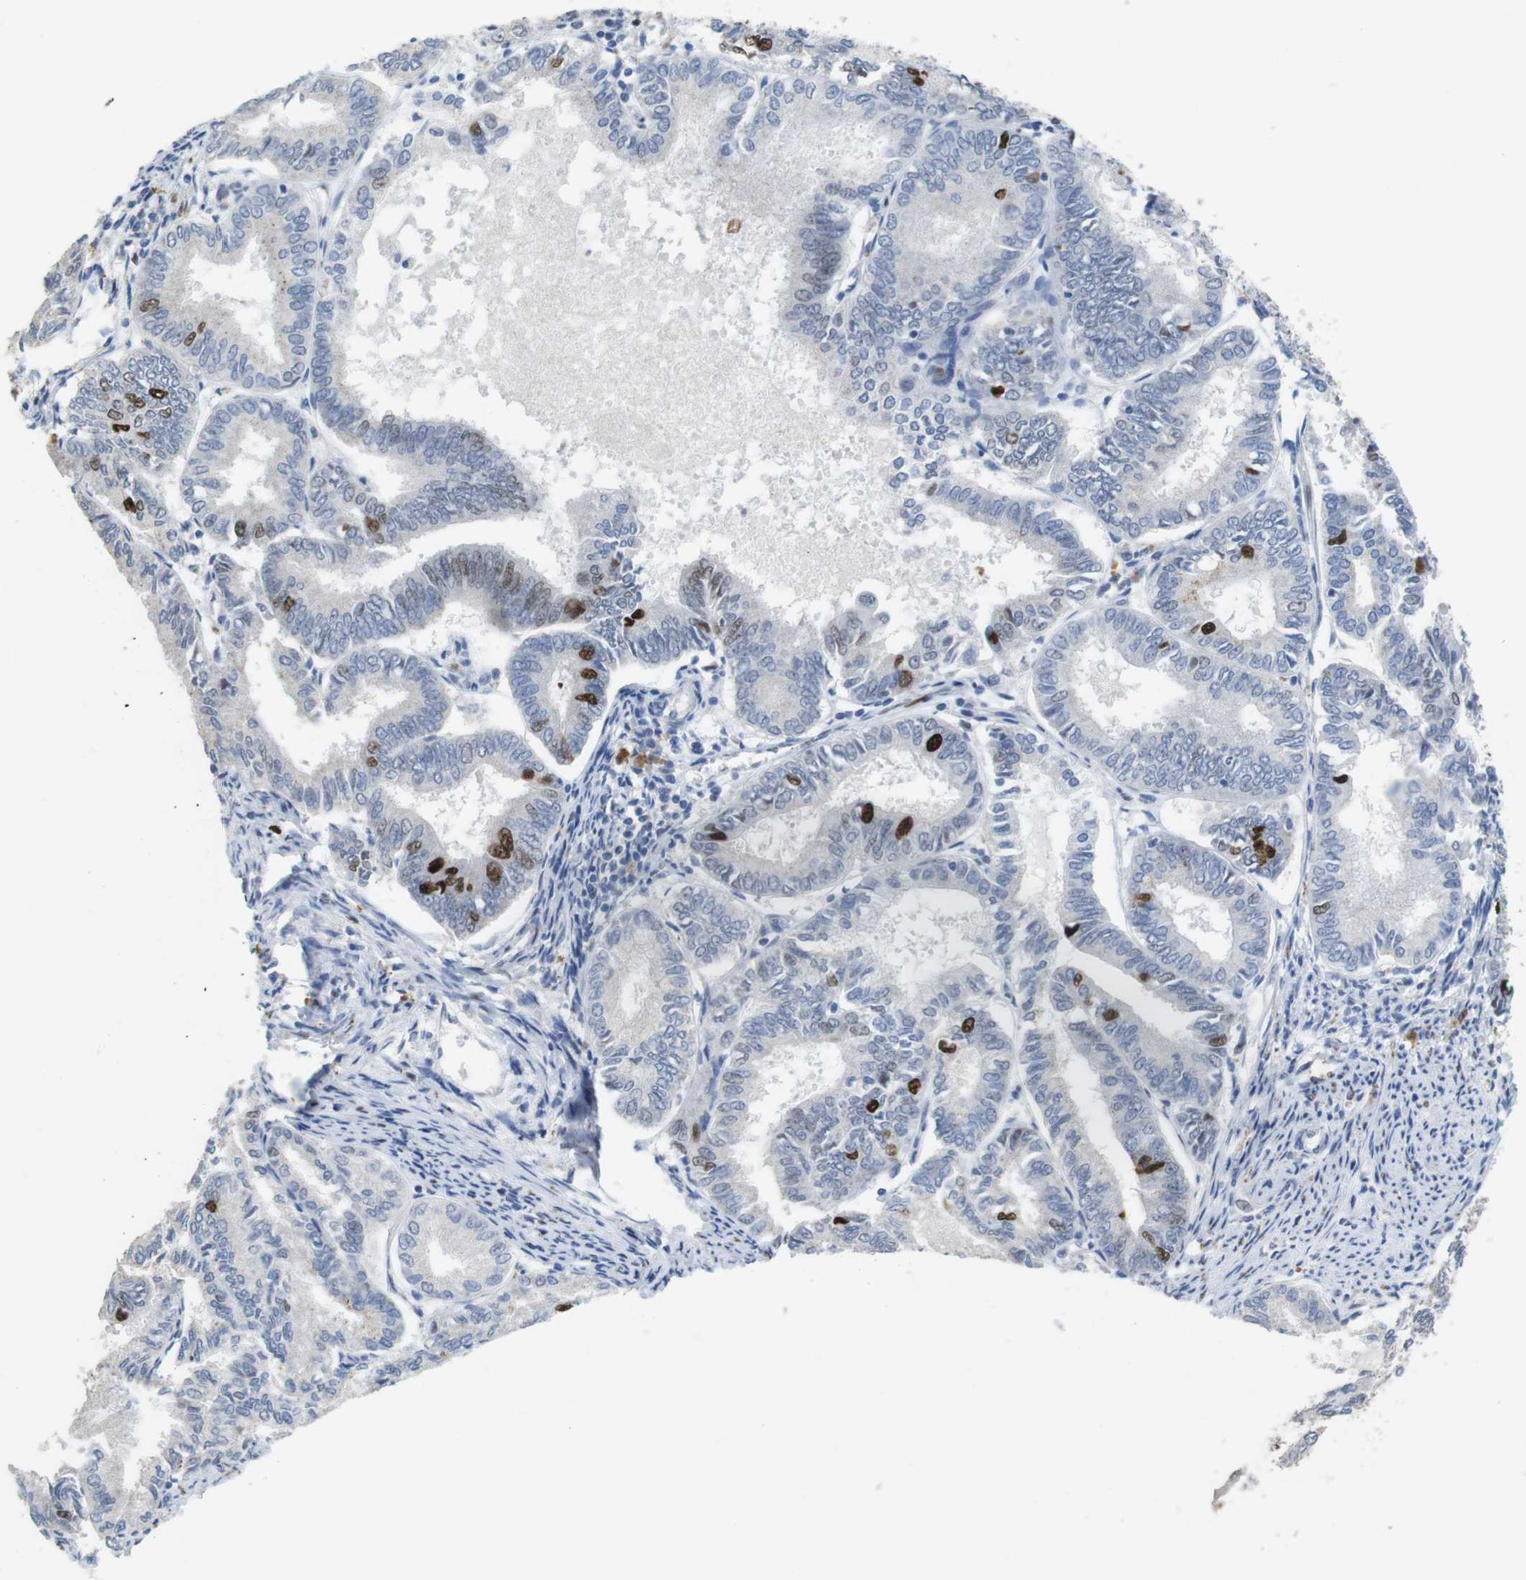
{"staining": {"intensity": "strong", "quantity": "<25%", "location": "nuclear"}, "tissue": "endometrial cancer", "cell_type": "Tumor cells", "image_type": "cancer", "snomed": [{"axis": "morphology", "description": "Adenocarcinoma, NOS"}, {"axis": "topography", "description": "Endometrium"}], "caption": "The photomicrograph shows a brown stain indicating the presence of a protein in the nuclear of tumor cells in endometrial adenocarcinoma.", "gene": "KPNA2", "patient": {"sex": "female", "age": 86}}